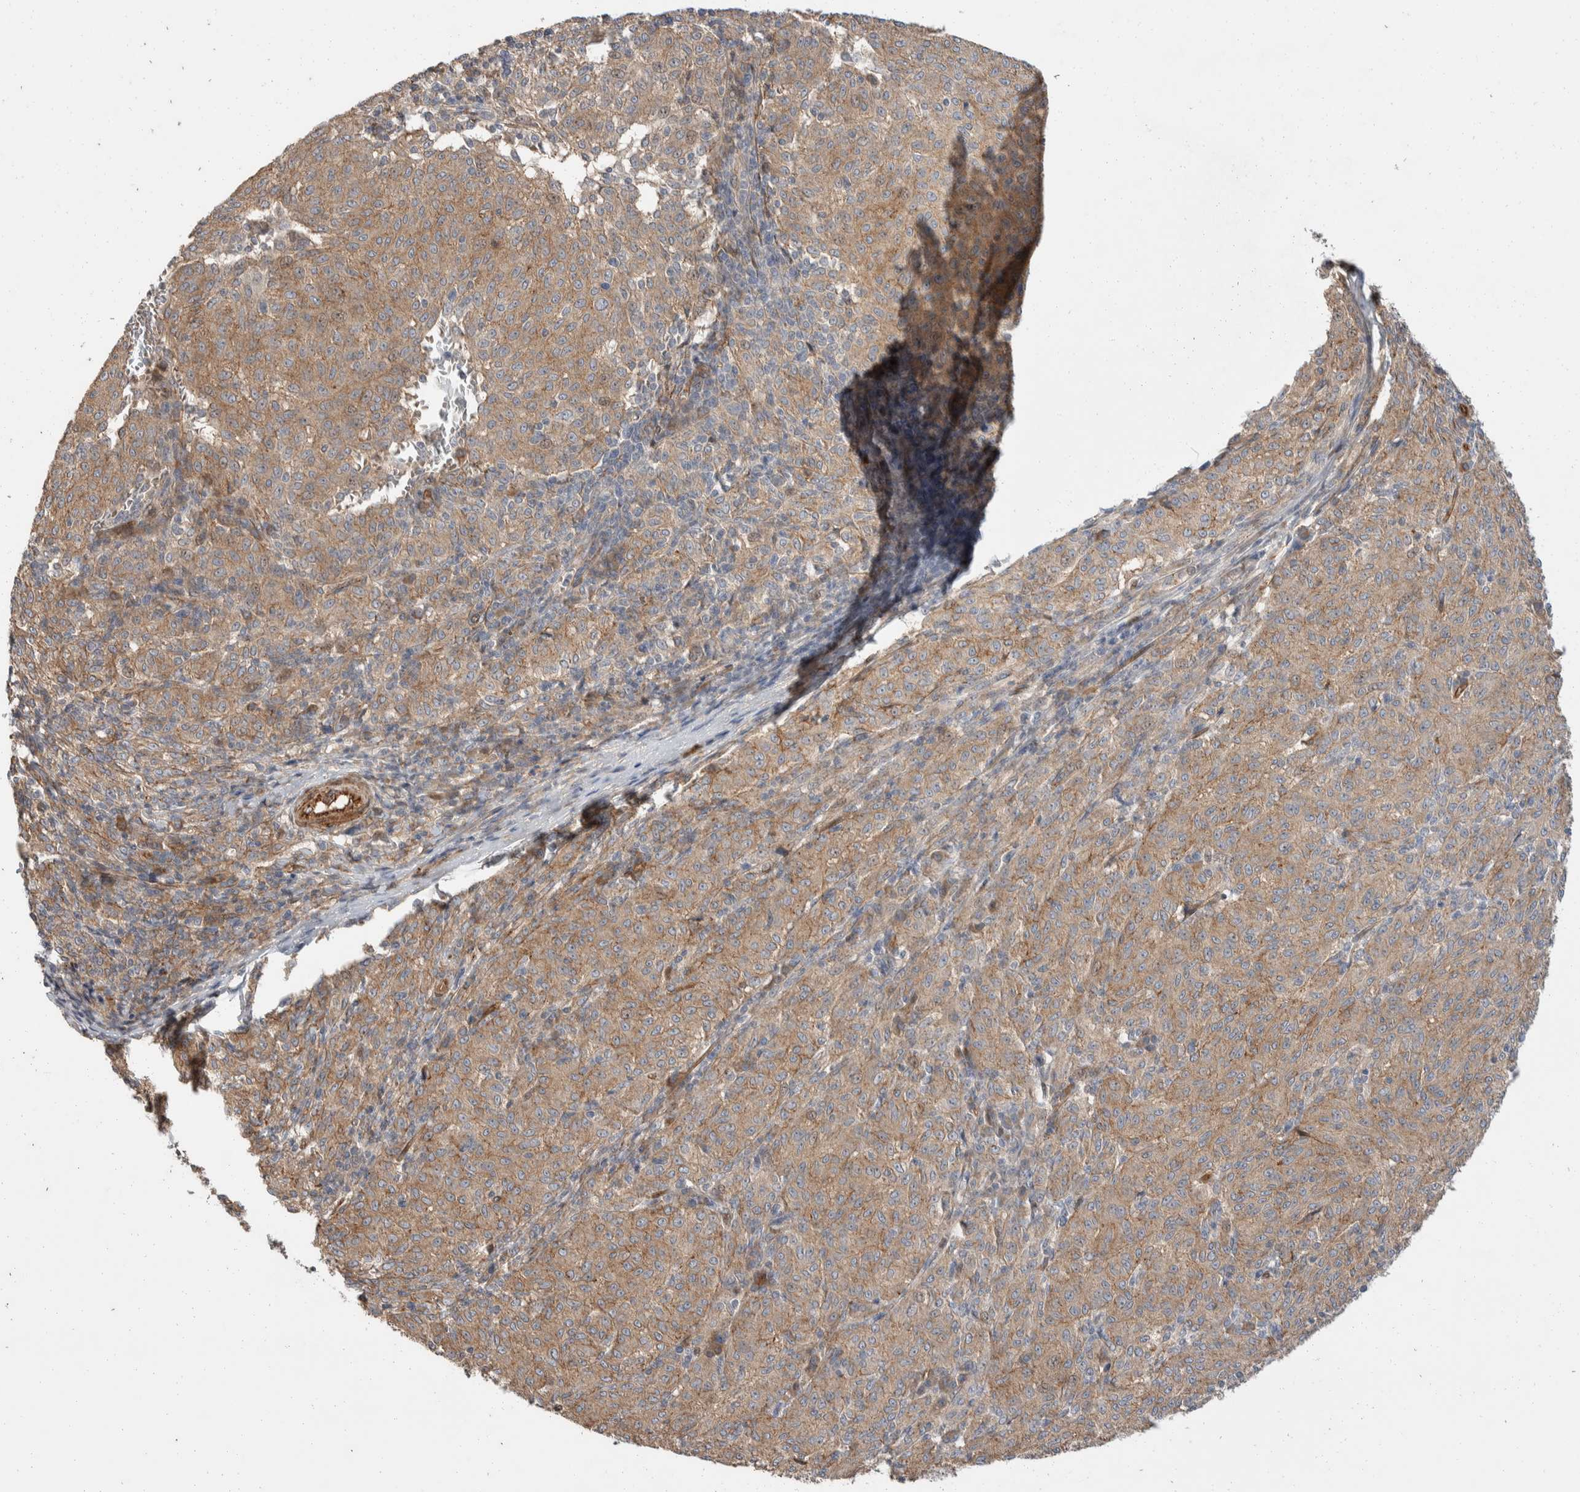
{"staining": {"intensity": "moderate", "quantity": ">75%", "location": "cytoplasmic/membranous"}, "tissue": "melanoma", "cell_type": "Tumor cells", "image_type": "cancer", "snomed": [{"axis": "morphology", "description": "Malignant melanoma, NOS"}, {"axis": "topography", "description": "Skin"}], "caption": "Malignant melanoma stained with DAB immunohistochemistry (IHC) shows medium levels of moderate cytoplasmic/membranous expression in approximately >75% of tumor cells.", "gene": "ERC1", "patient": {"sex": "female", "age": 72}}